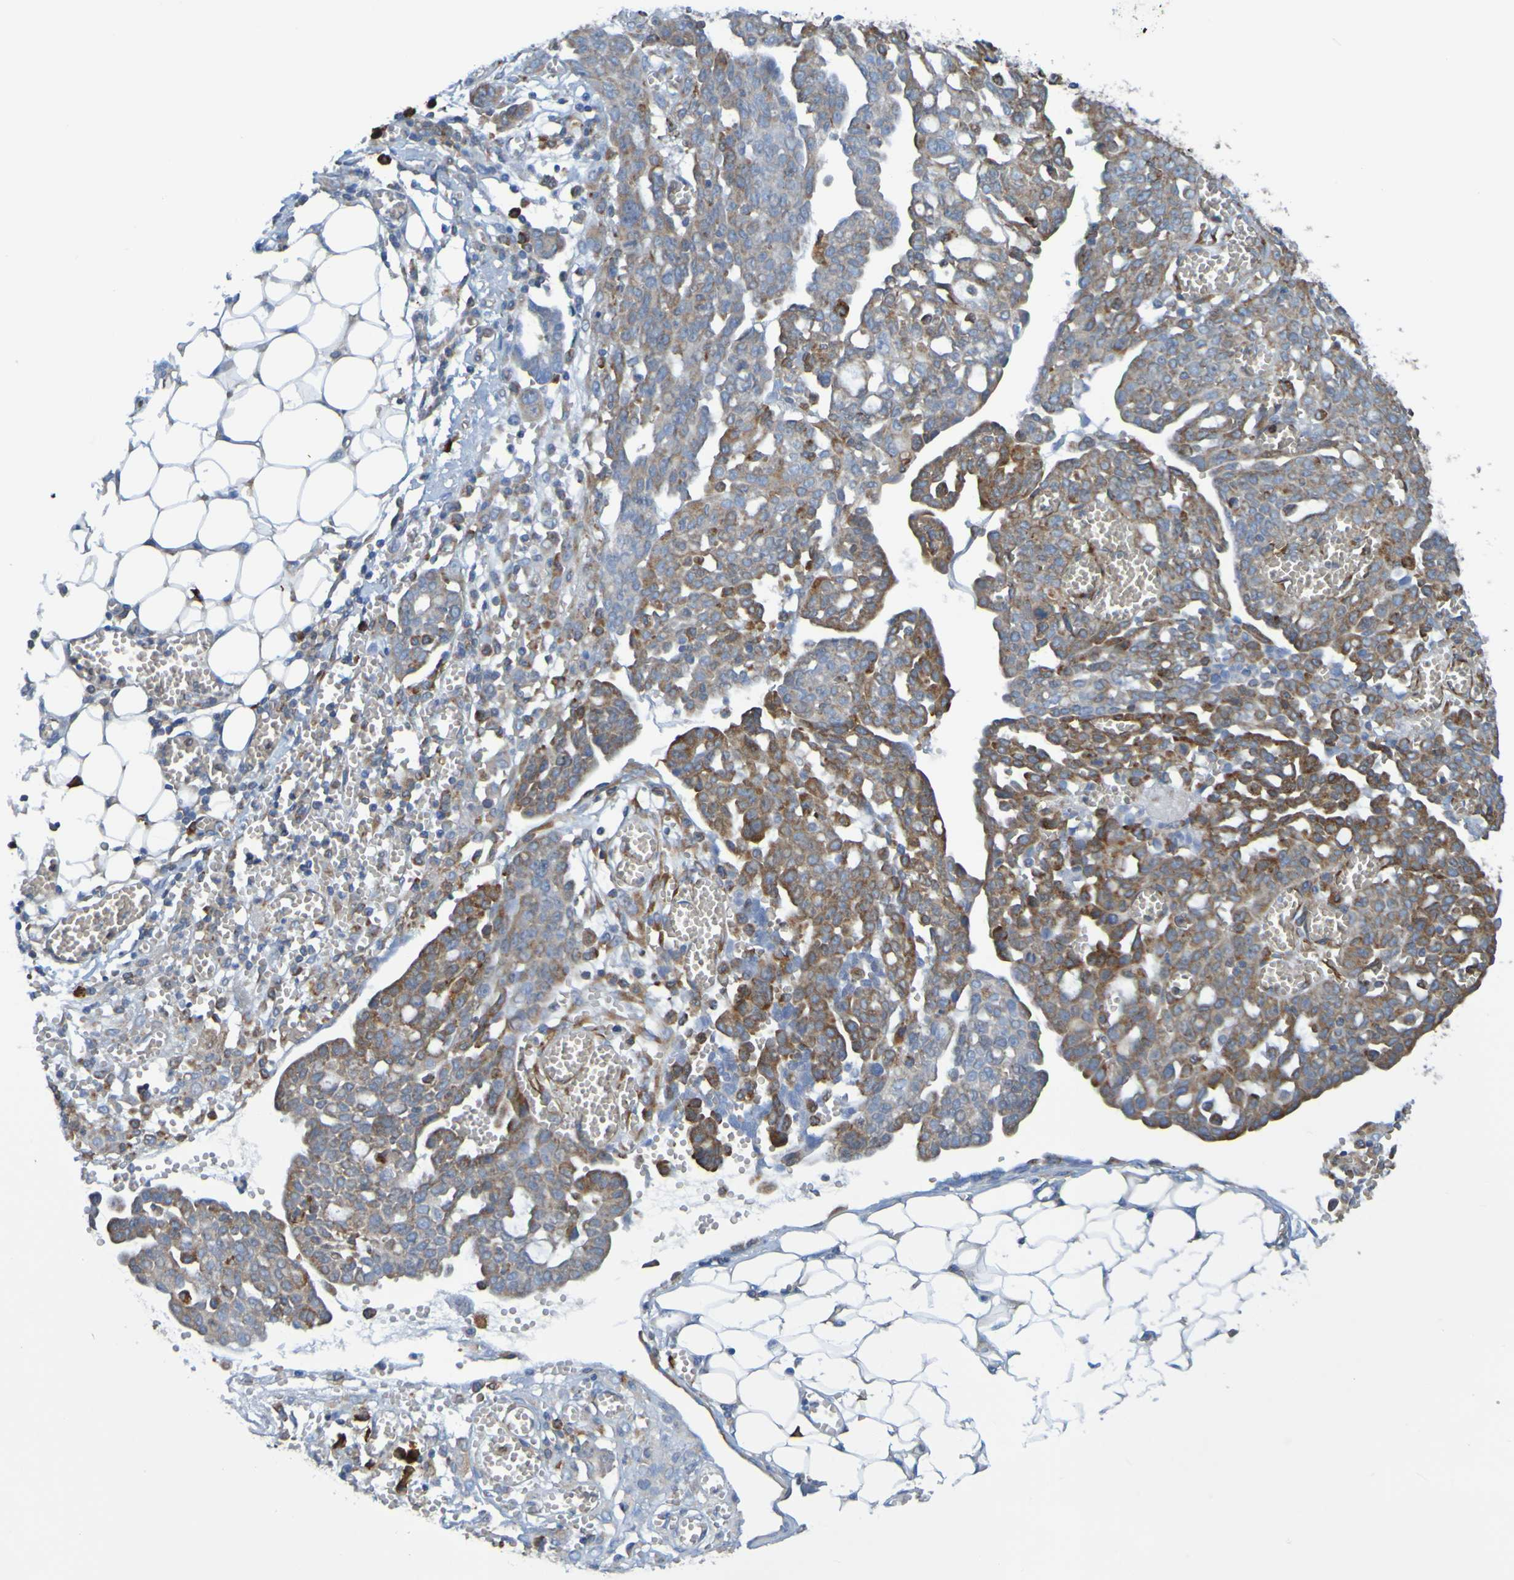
{"staining": {"intensity": "weak", "quantity": "25%-75%", "location": "cytoplasmic/membranous"}, "tissue": "ovarian cancer", "cell_type": "Tumor cells", "image_type": "cancer", "snomed": [{"axis": "morphology", "description": "Cystadenocarcinoma, serous, NOS"}, {"axis": "topography", "description": "Soft tissue"}, {"axis": "topography", "description": "Ovary"}], "caption": "The image reveals a brown stain indicating the presence of a protein in the cytoplasmic/membranous of tumor cells in ovarian cancer (serous cystadenocarcinoma). (DAB (3,3'-diaminobenzidine) IHC with brightfield microscopy, high magnification).", "gene": "SSR1", "patient": {"sex": "female", "age": 57}}